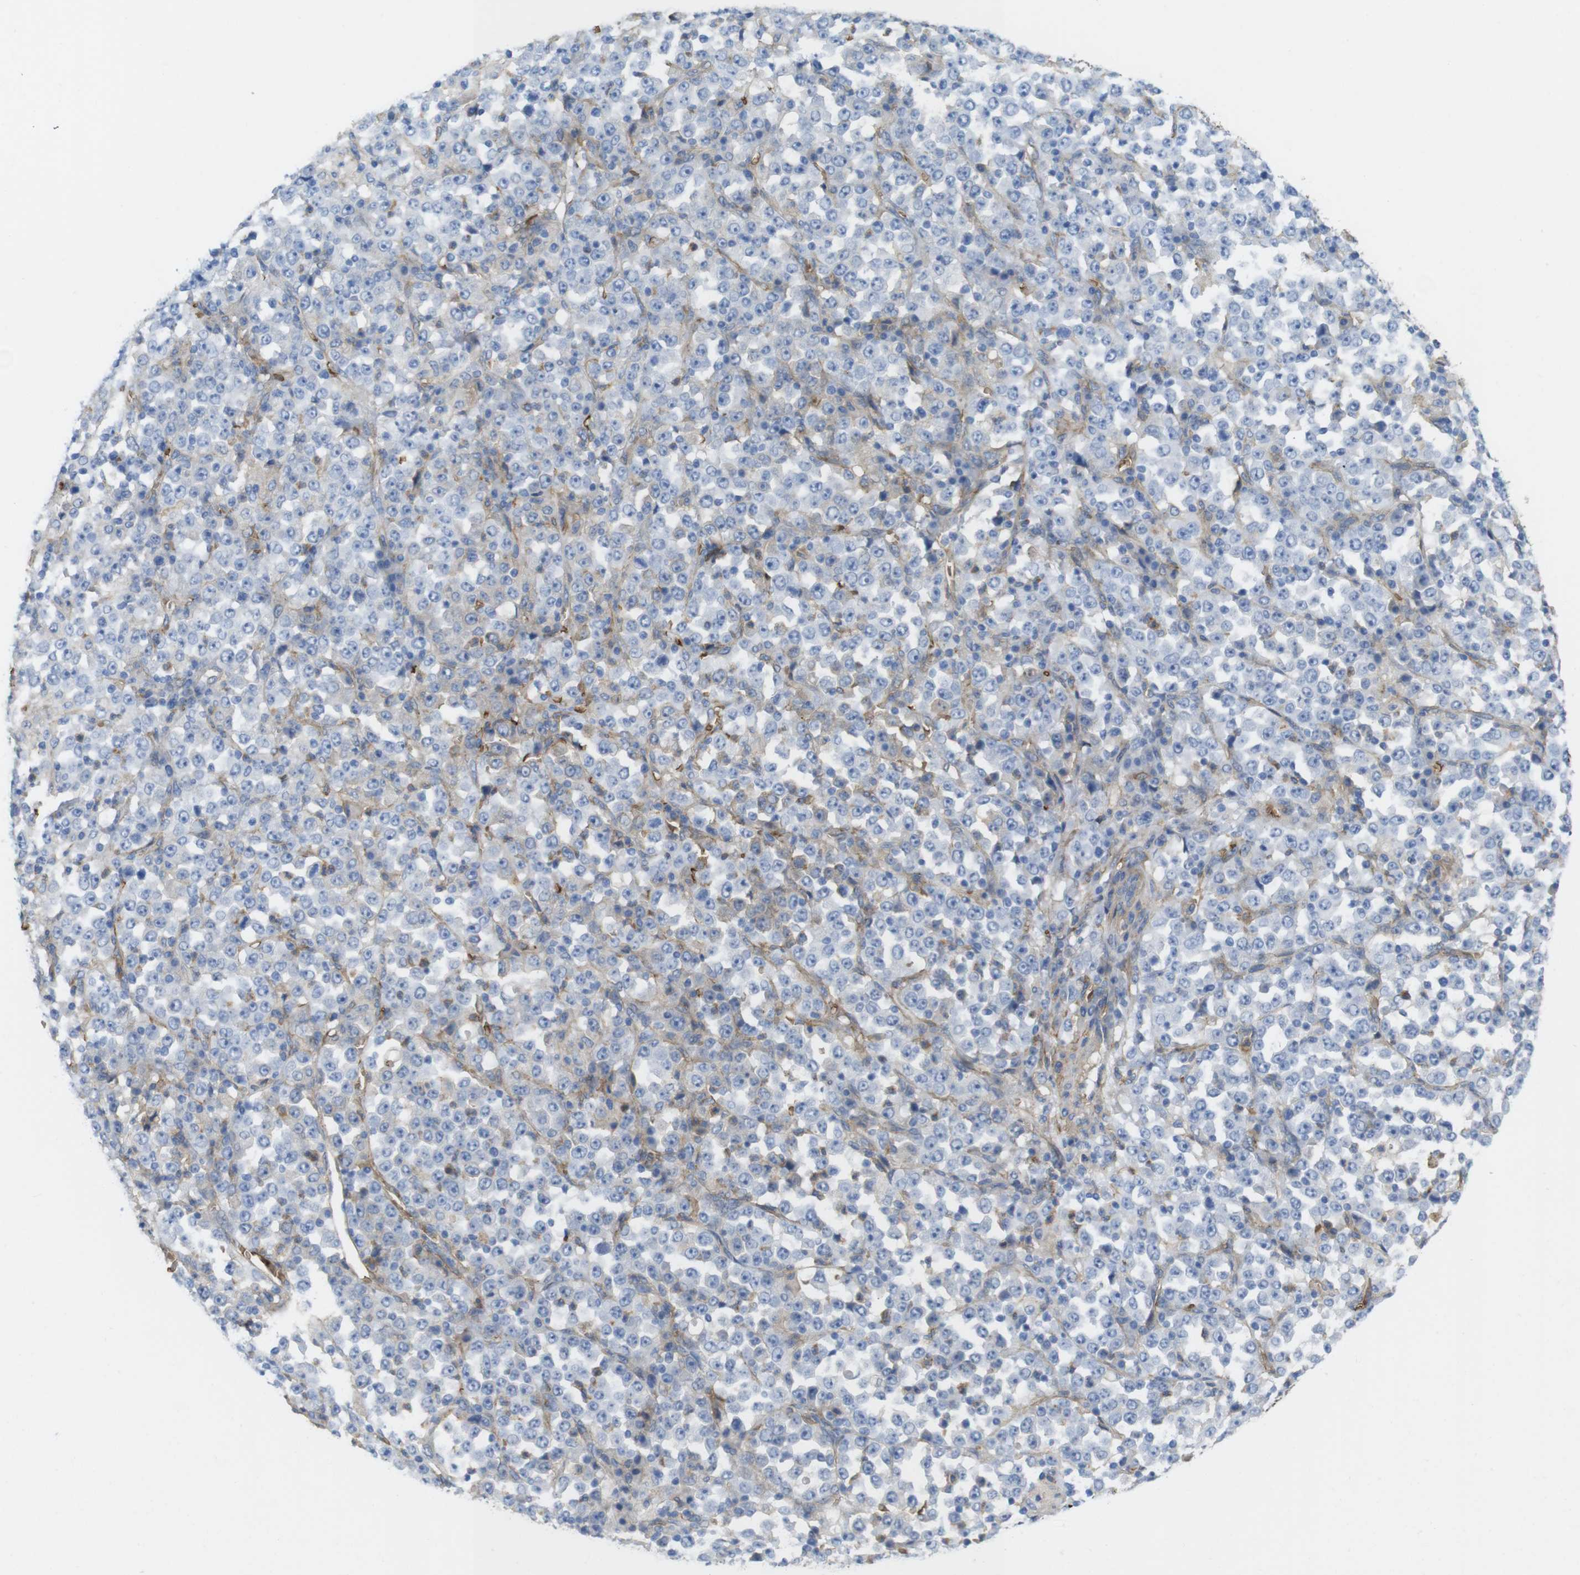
{"staining": {"intensity": "negative", "quantity": "none", "location": "none"}, "tissue": "stomach cancer", "cell_type": "Tumor cells", "image_type": "cancer", "snomed": [{"axis": "morphology", "description": "Normal tissue, NOS"}, {"axis": "morphology", "description": "Adenocarcinoma, NOS"}, {"axis": "topography", "description": "Stomach, upper"}, {"axis": "topography", "description": "Stomach"}], "caption": "This is a histopathology image of immunohistochemistry staining of stomach cancer, which shows no positivity in tumor cells. The staining is performed using DAB brown chromogen with nuclei counter-stained in using hematoxylin.", "gene": "CYBRD1", "patient": {"sex": "male", "age": 59}}